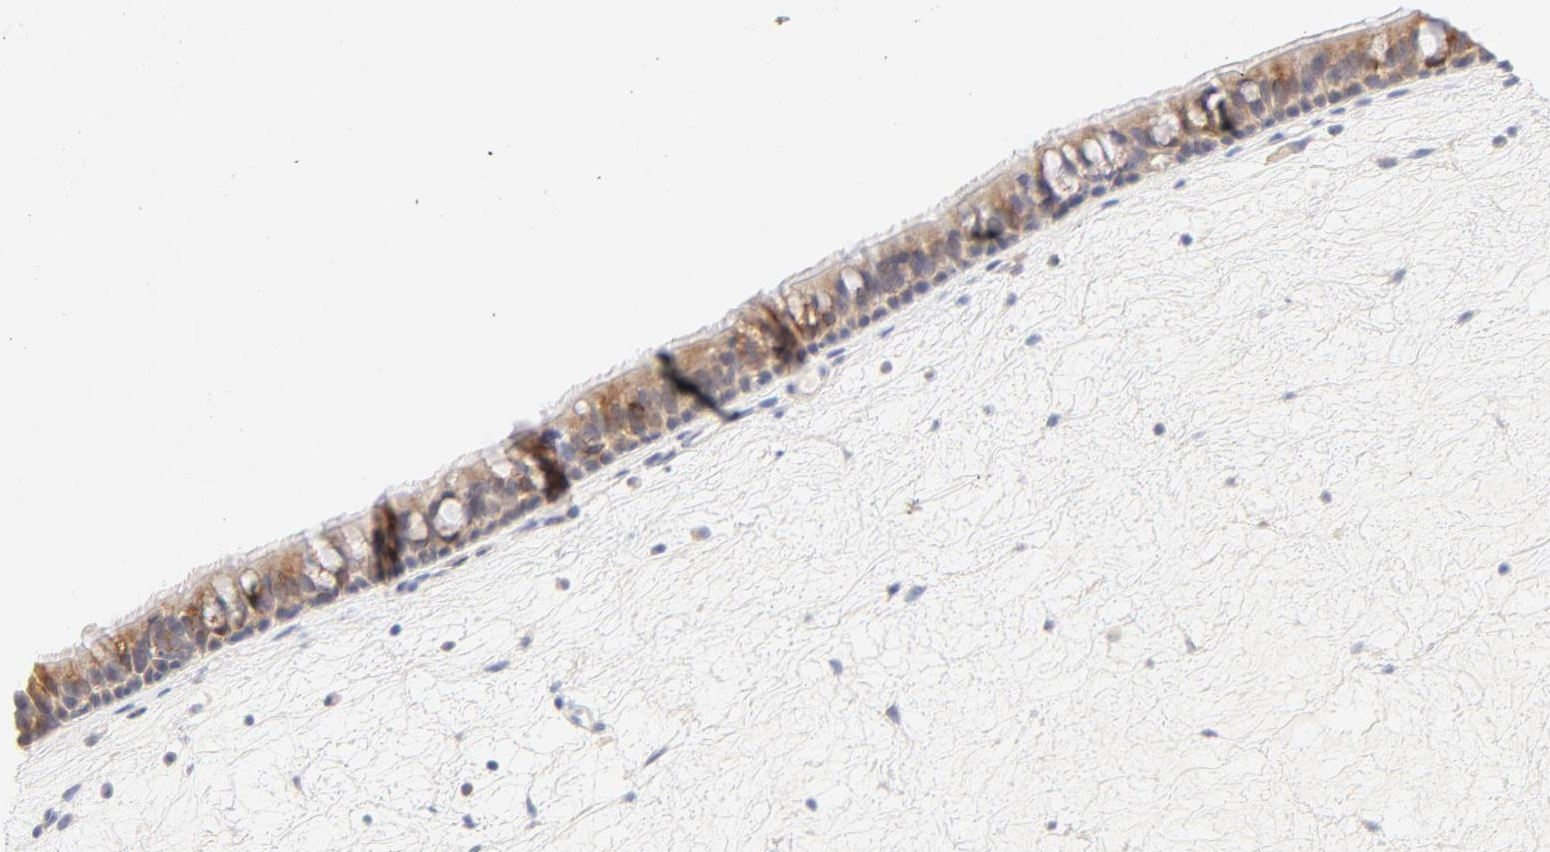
{"staining": {"intensity": "moderate", "quantity": ">75%", "location": "cytoplasmic/membranous"}, "tissue": "nasopharynx", "cell_type": "Respiratory epithelial cells", "image_type": "normal", "snomed": [{"axis": "morphology", "description": "Normal tissue, NOS"}, {"axis": "topography", "description": "Nasopharynx"}], "caption": "Brown immunohistochemical staining in benign human nasopharynx demonstrates moderate cytoplasmic/membranous expression in approximately >75% of respiratory epithelial cells. The protein of interest is shown in brown color, while the nuclei are stained blue.", "gene": "RPS6KA1", "patient": {"sex": "female", "age": 78}}